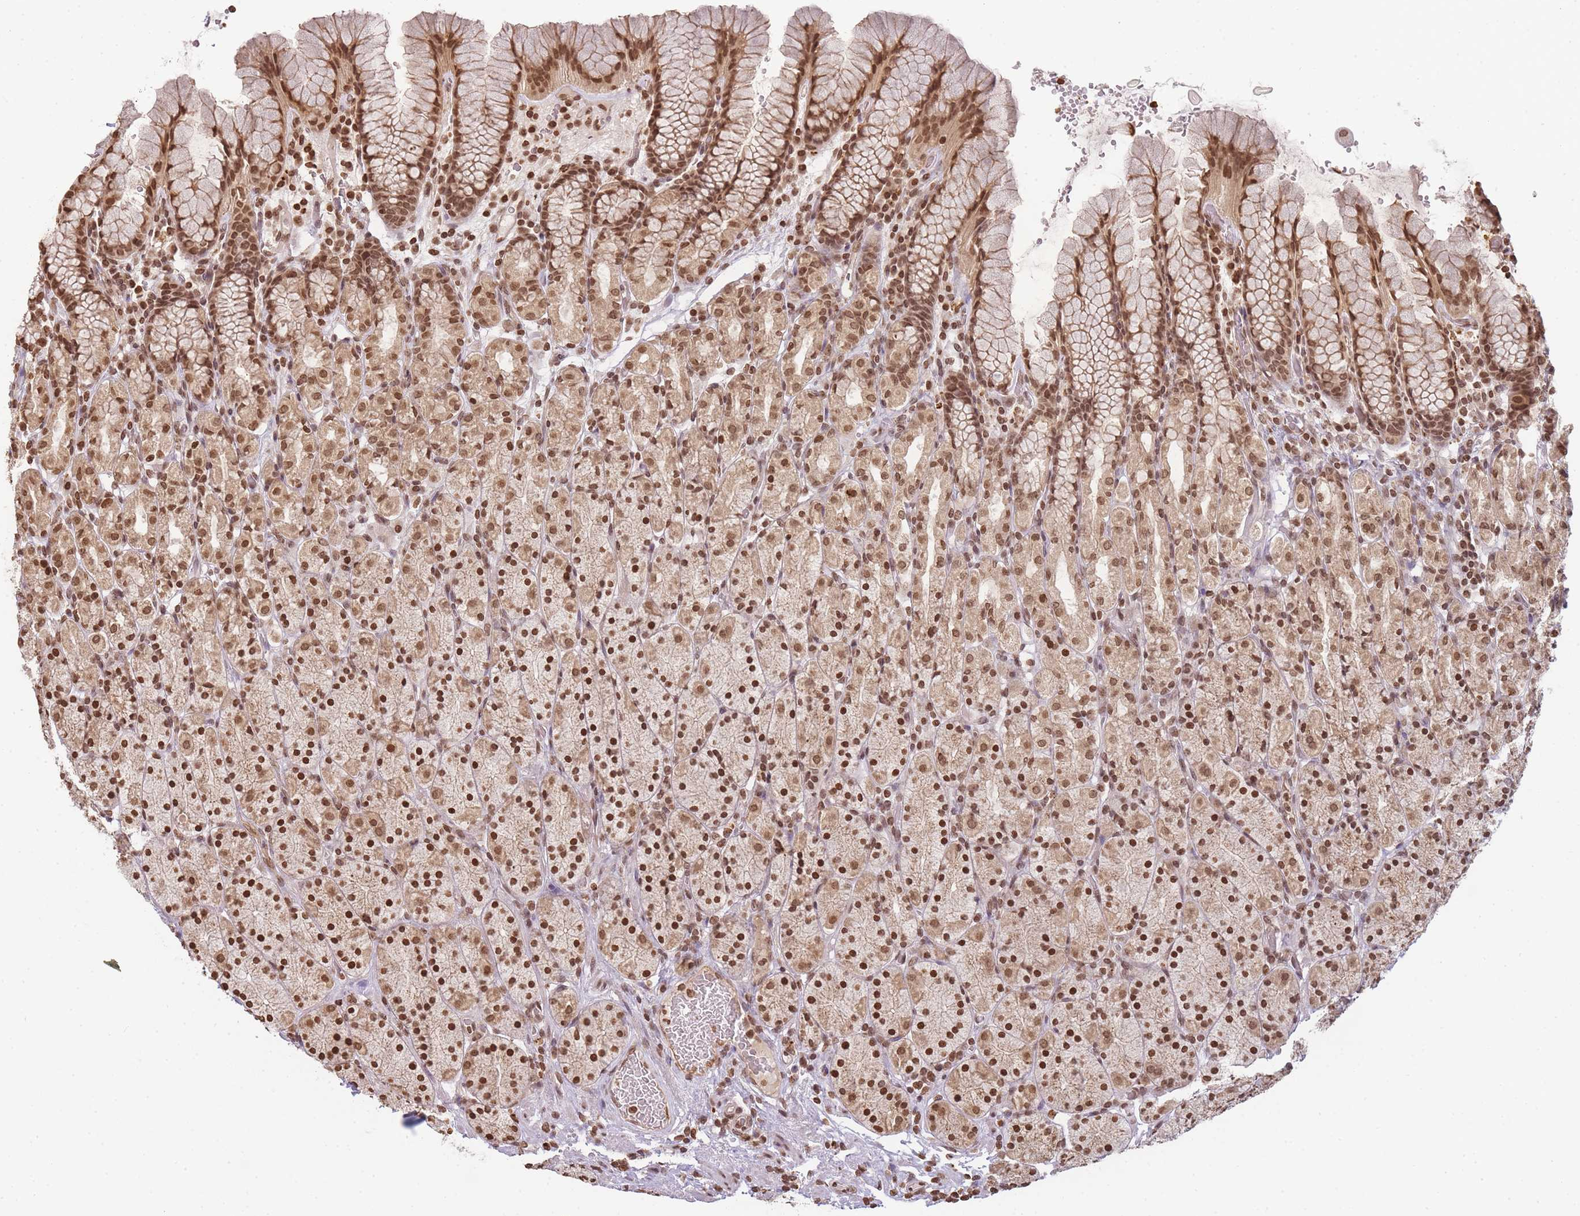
{"staining": {"intensity": "strong", "quantity": ">75%", "location": "nuclear"}, "tissue": "stomach", "cell_type": "Glandular cells", "image_type": "normal", "snomed": [{"axis": "morphology", "description": "Normal tissue, NOS"}, {"axis": "topography", "description": "Stomach, upper"}, {"axis": "topography", "description": "Stomach"}], "caption": "The photomicrograph shows immunohistochemical staining of unremarkable stomach. There is strong nuclear expression is appreciated in about >75% of glandular cells.", "gene": "WWTR1", "patient": {"sex": "male", "age": 62}}